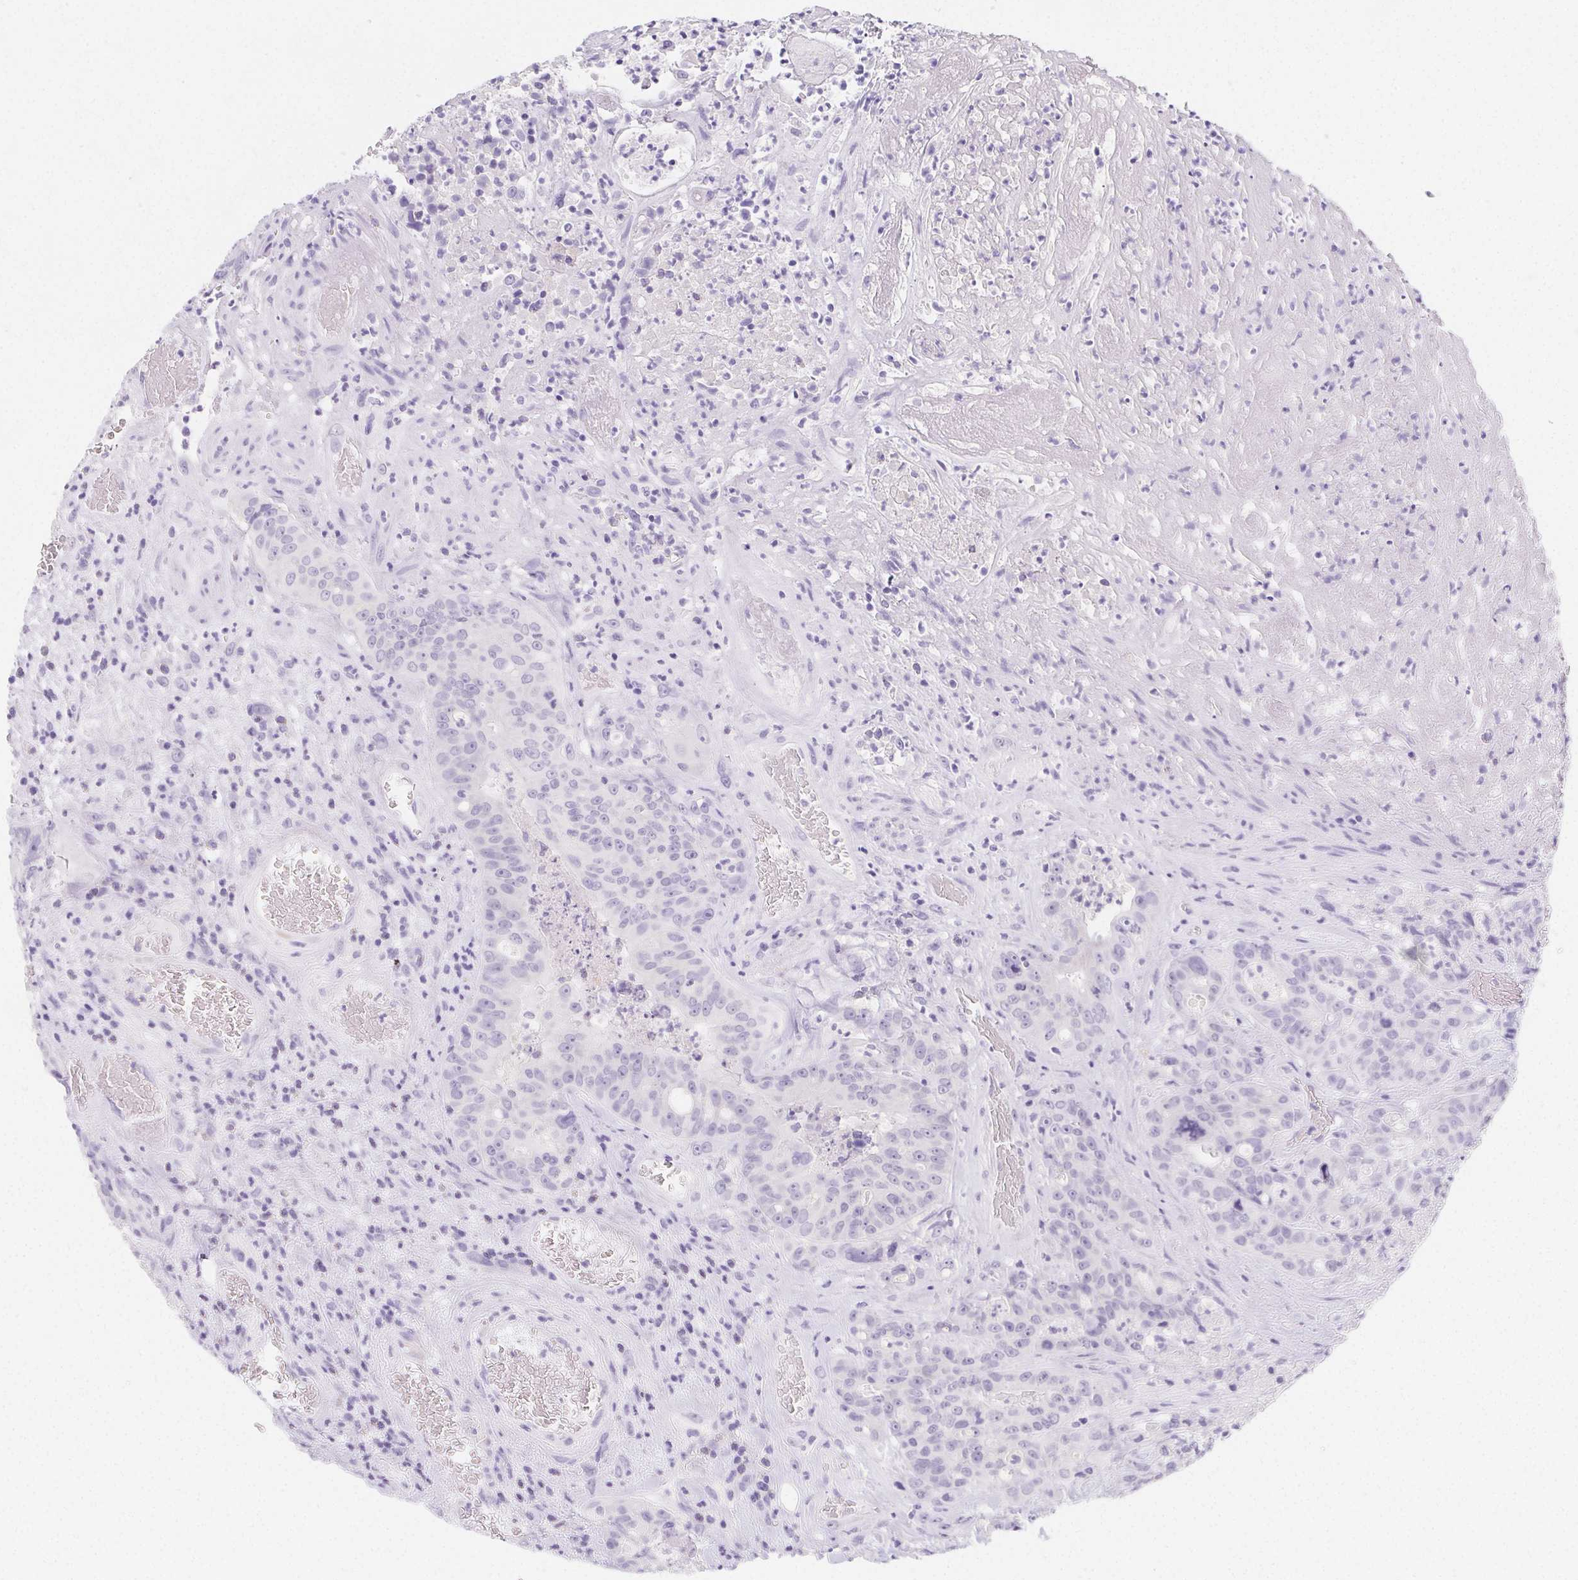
{"staining": {"intensity": "negative", "quantity": "none", "location": "none"}, "tissue": "colorectal cancer", "cell_type": "Tumor cells", "image_type": "cancer", "snomed": [{"axis": "morphology", "description": "Adenocarcinoma, NOS"}, {"axis": "topography", "description": "Rectum"}], "caption": "The histopathology image exhibits no staining of tumor cells in colorectal cancer.", "gene": "HRC", "patient": {"sex": "female", "age": 62}}